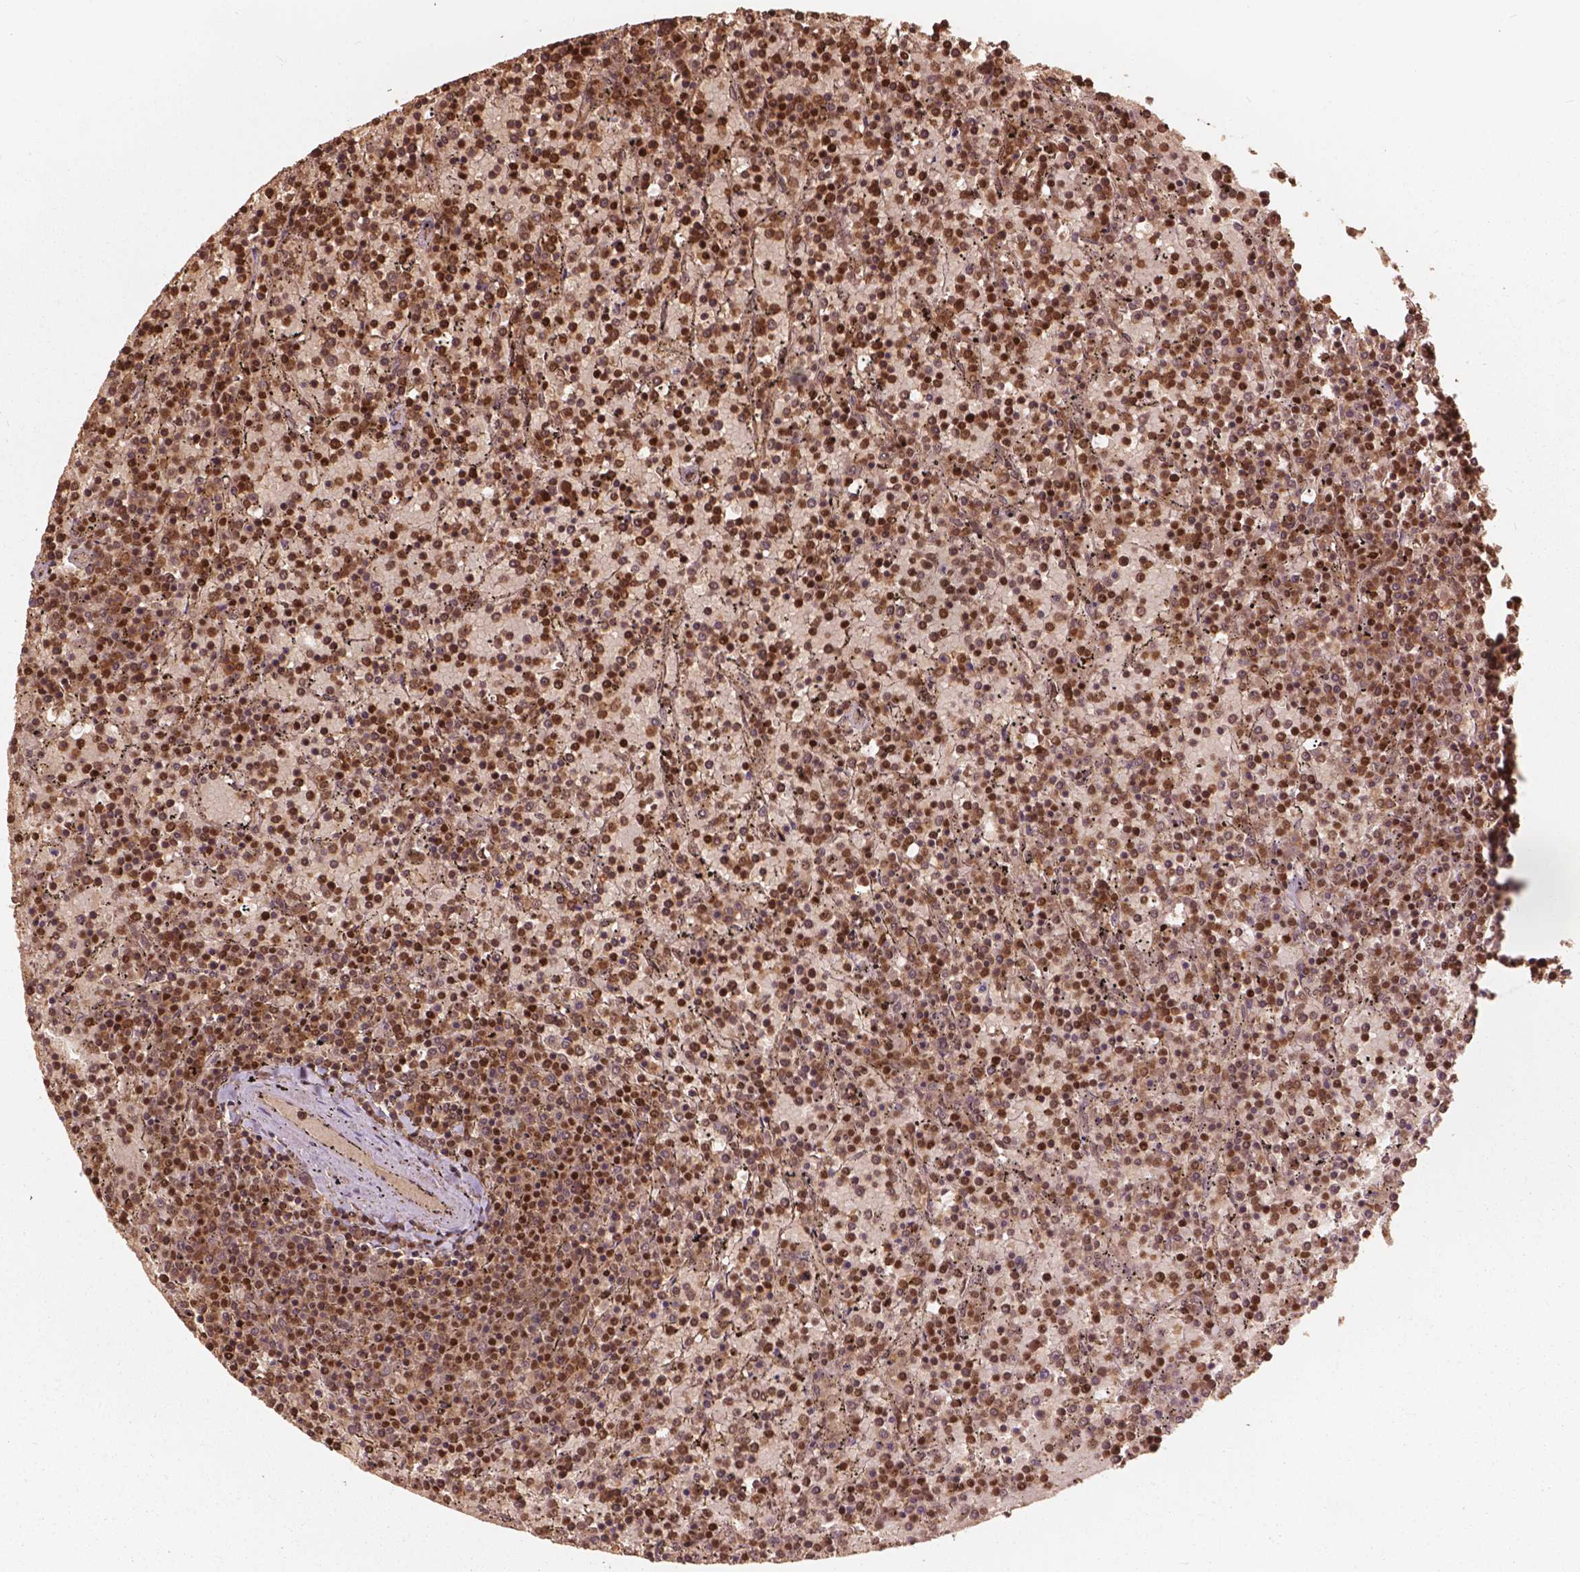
{"staining": {"intensity": "strong", "quantity": ">75%", "location": "nuclear"}, "tissue": "lymphoma", "cell_type": "Tumor cells", "image_type": "cancer", "snomed": [{"axis": "morphology", "description": "Malignant lymphoma, non-Hodgkin's type, Low grade"}, {"axis": "topography", "description": "Spleen"}], "caption": "The image demonstrates immunohistochemical staining of lymphoma. There is strong nuclear positivity is present in approximately >75% of tumor cells.", "gene": "ANP32B", "patient": {"sex": "female", "age": 77}}